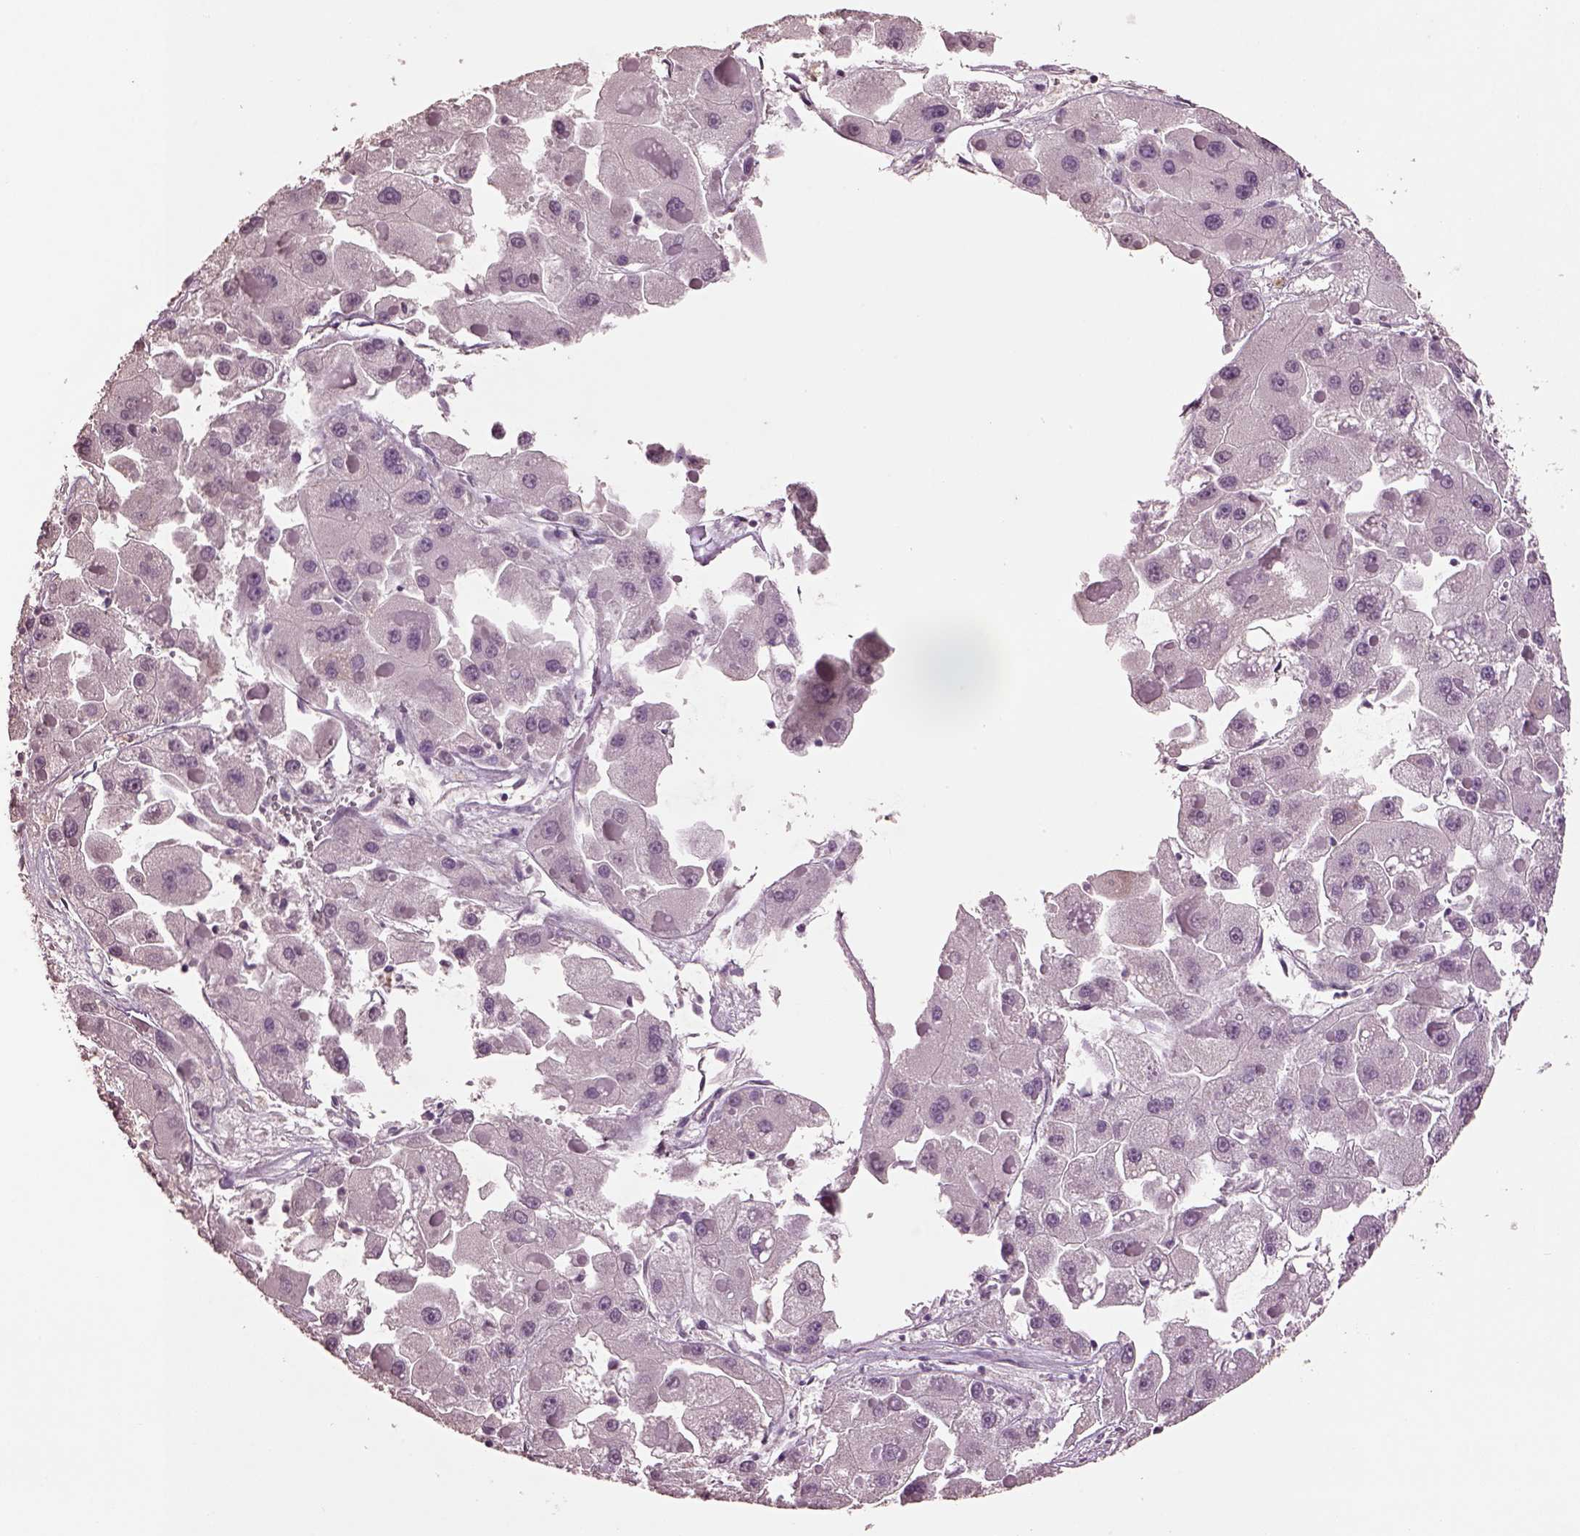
{"staining": {"intensity": "negative", "quantity": "none", "location": "none"}, "tissue": "liver cancer", "cell_type": "Tumor cells", "image_type": "cancer", "snomed": [{"axis": "morphology", "description": "Carcinoma, Hepatocellular, NOS"}, {"axis": "topography", "description": "Liver"}], "caption": "Immunohistochemistry (IHC) of human hepatocellular carcinoma (liver) exhibits no positivity in tumor cells.", "gene": "KCNIP3", "patient": {"sex": "female", "age": 73}}